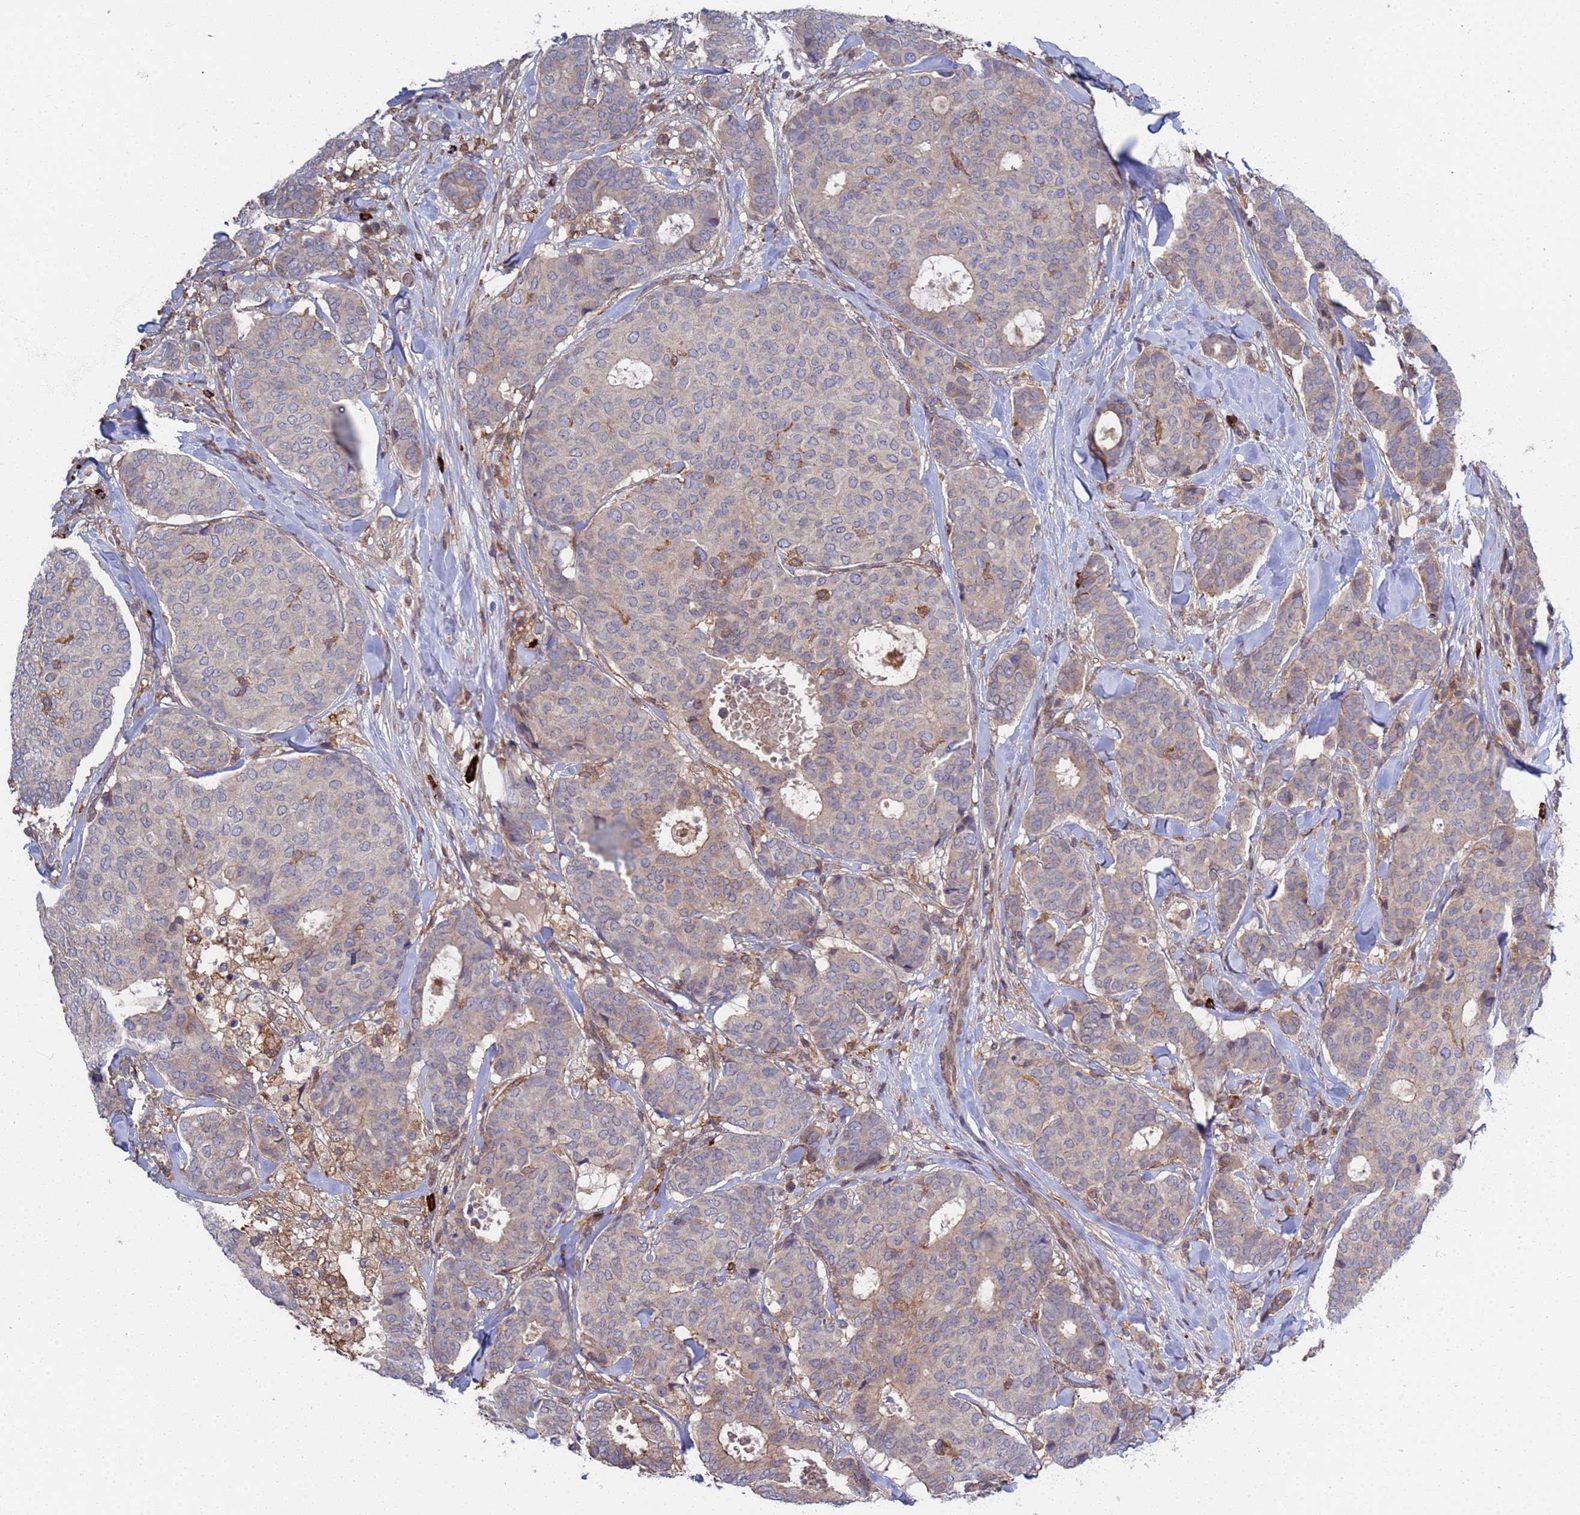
{"staining": {"intensity": "weak", "quantity": "<25%", "location": "cytoplasmic/membranous"}, "tissue": "breast cancer", "cell_type": "Tumor cells", "image_type": "cancer", "snomed": [{"axis": "morphology", "description": "Duct carcinoma"}, {"axis": "topography", "description": "Breast"}], "caption": "Breast cancer was stained to show a protein in brown. There is no significant expression in tumor cells.", "gene": "TMBIM6", "patient": {"sex": "female", "age": 75}}